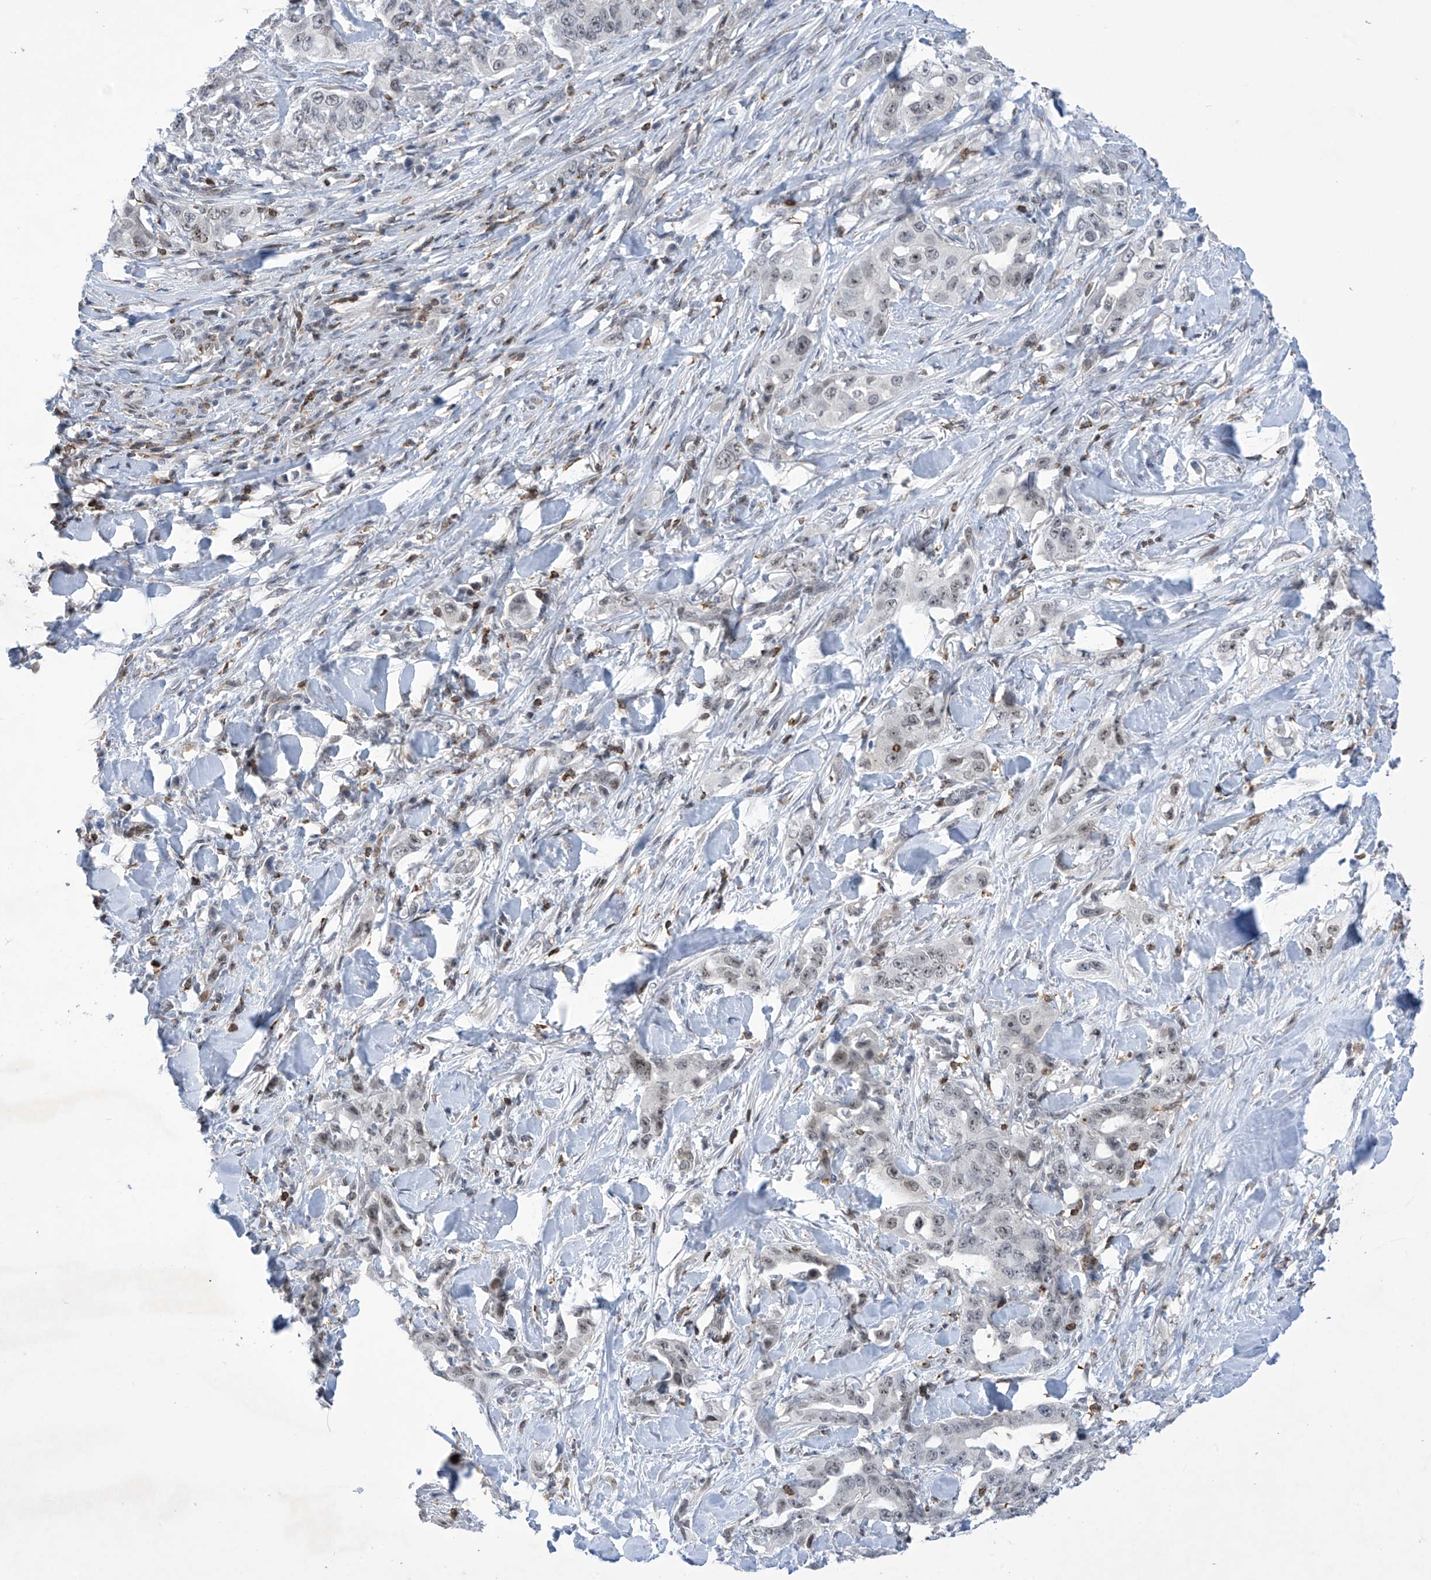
{"staining": {"intensity": "weak", "quantity": "<25%", "location": "nuclear"}, "tissue": "lung cancer", "cell_type": "Tumor cells", "image_type": "cancer", "snomed": [{"axis": "morphology", "description": "Adenocarcinoma, NOS"}, {"axis": "topography", "description": "Lung"}], "caption": "Immunohistochemistry (IHC) of human adenocarcinoma (lung) exhibits no expression in tumor cells. The staining is performed using DAB (3,3'-diaminobenzidine) brown chromogen with nuclei counter-stained in using hematoxylin.", "gene": "MSL3", "patient": {"sex": "female", "age": 51}}